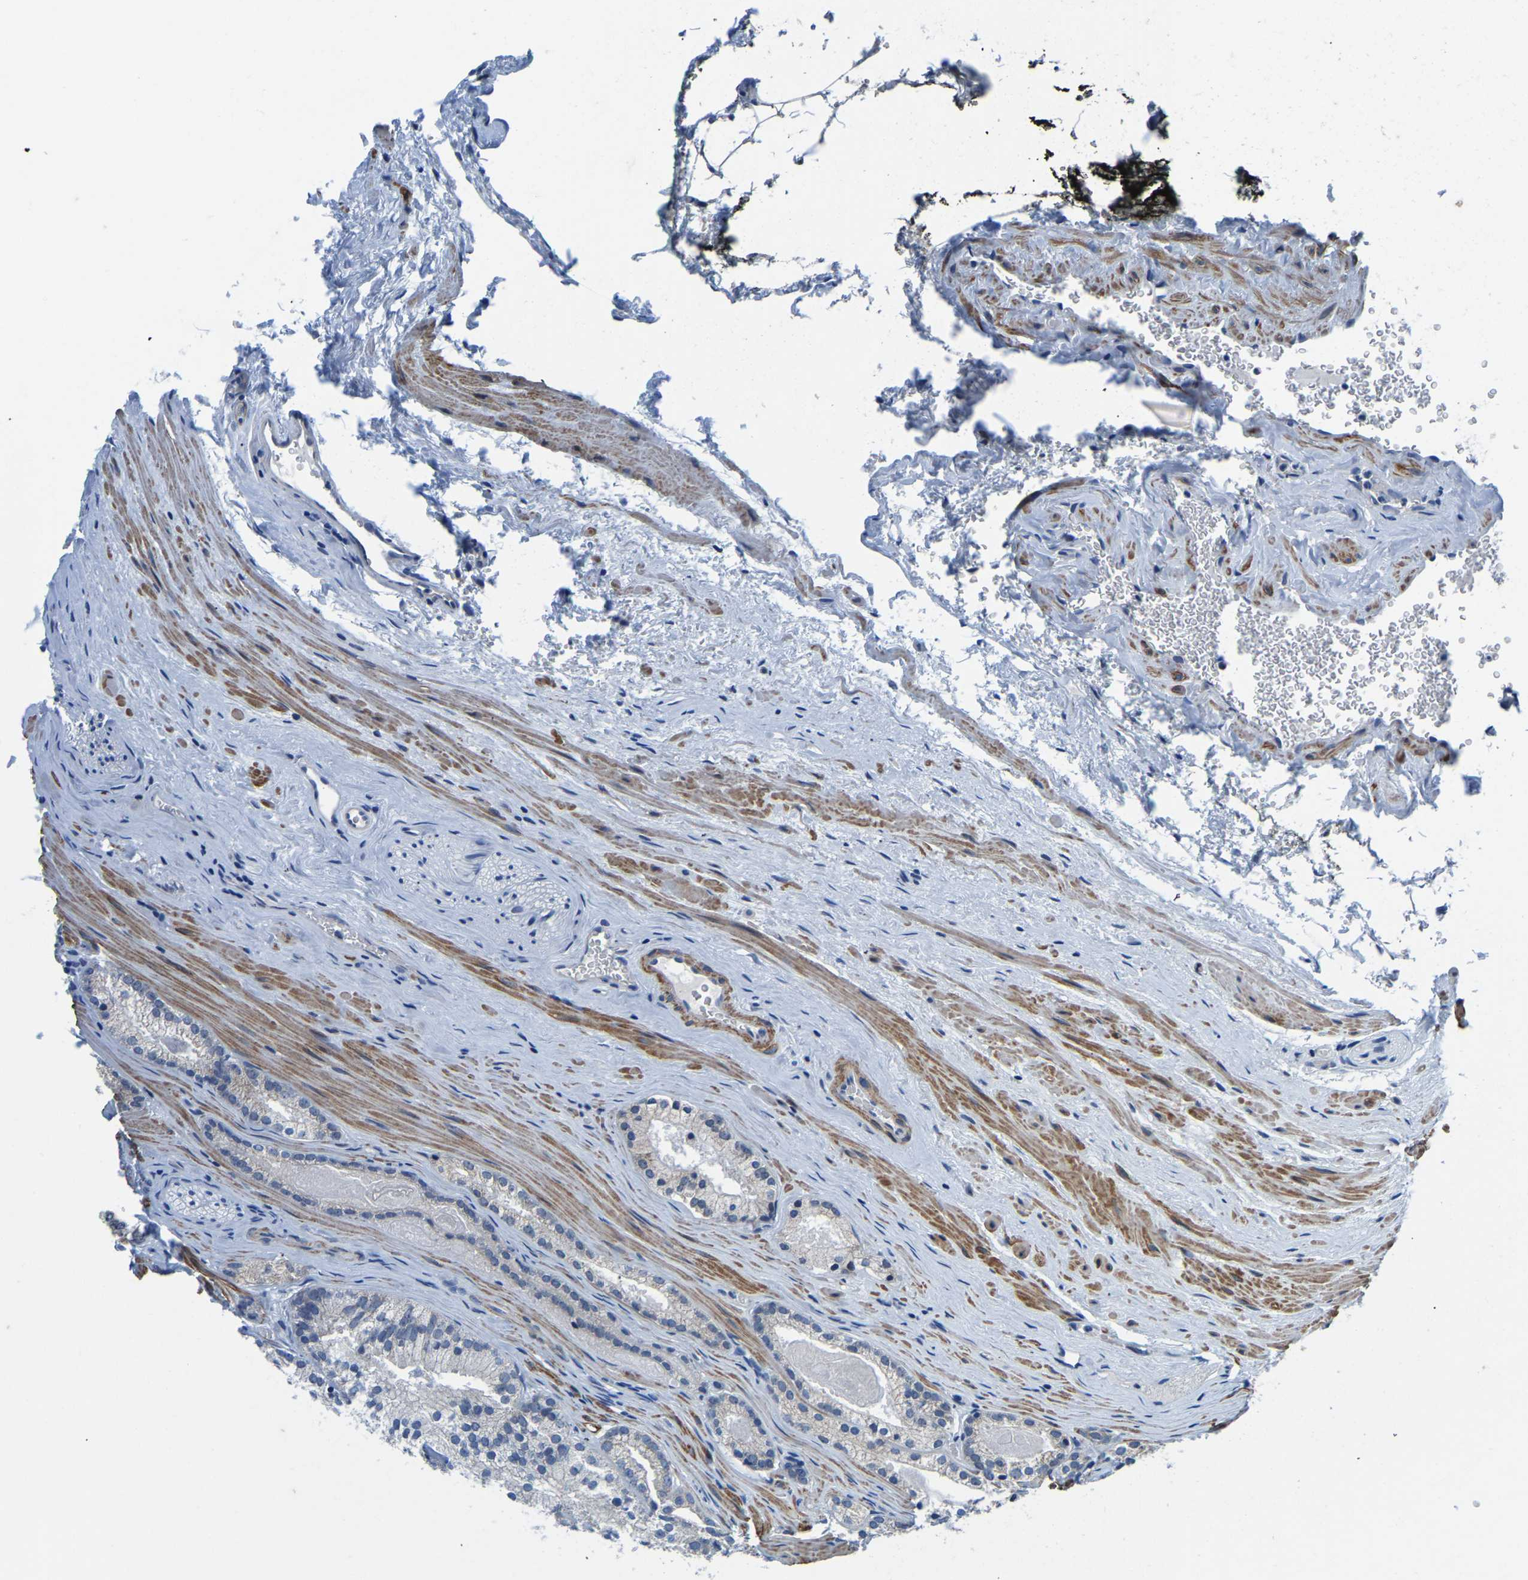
{"staining": {"intensity": "negative", "quantity": "none", "location": "none"}, "tissue": "prostate cancer", "cell_type": "Tumor cells", "image_type": "cancer", "snomed": [{"axis": "morphology", "description": "Adenocarcinoma, Low grade"}, {"axis": "topography", "description": "Prostate"}], "caption": "DAB (3,3'-diaminobenzidine) immunohistochemical staining of human prostate cancer displays no significant positivity in tumor cells.", "gene": "LIAS", "patient": {"sex": "male", "age": 59}}